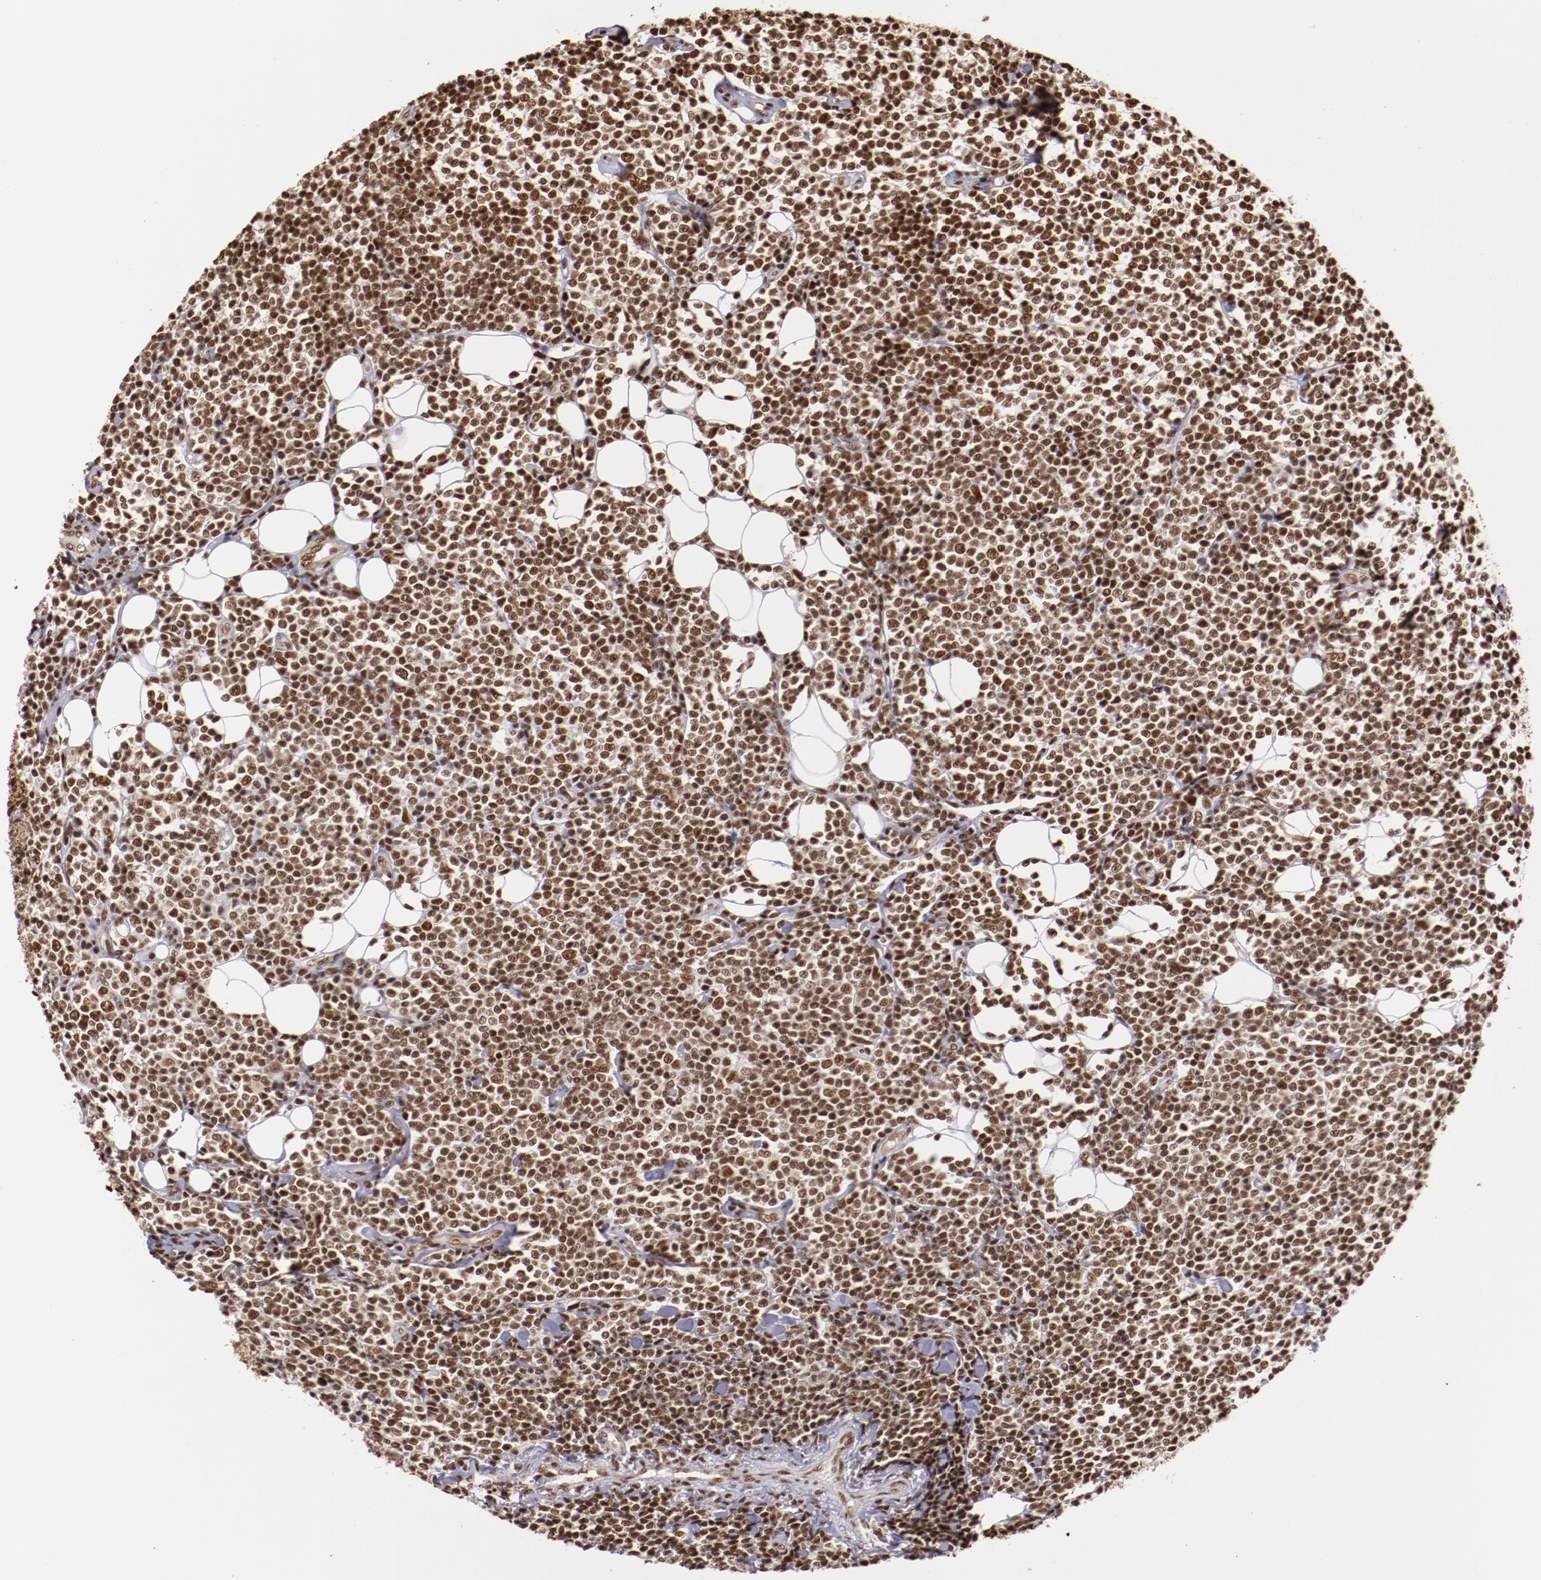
{"staining": {"intensity": "moderate", "quantity": ">75%", "location": "nuclear"}, "tissue": "lymphoma", "cell_type": "Tumor cells", "image_type": "cancer", "snomed": [{"axis": "morphology", "description": "Malignant lymphoma, non-Hodgkin's type, Low grade"}, {"axis": "topography", "description": "Soft tissue"}], "caption": "This micrograph reveals immunohistochemistry (IHC) staining of human lymphoma, with medium moderate nuclear staining in approximately >75% of tumor cells.", "gene": "STAG2", "patient": {"sex": "male", "age": 92}}